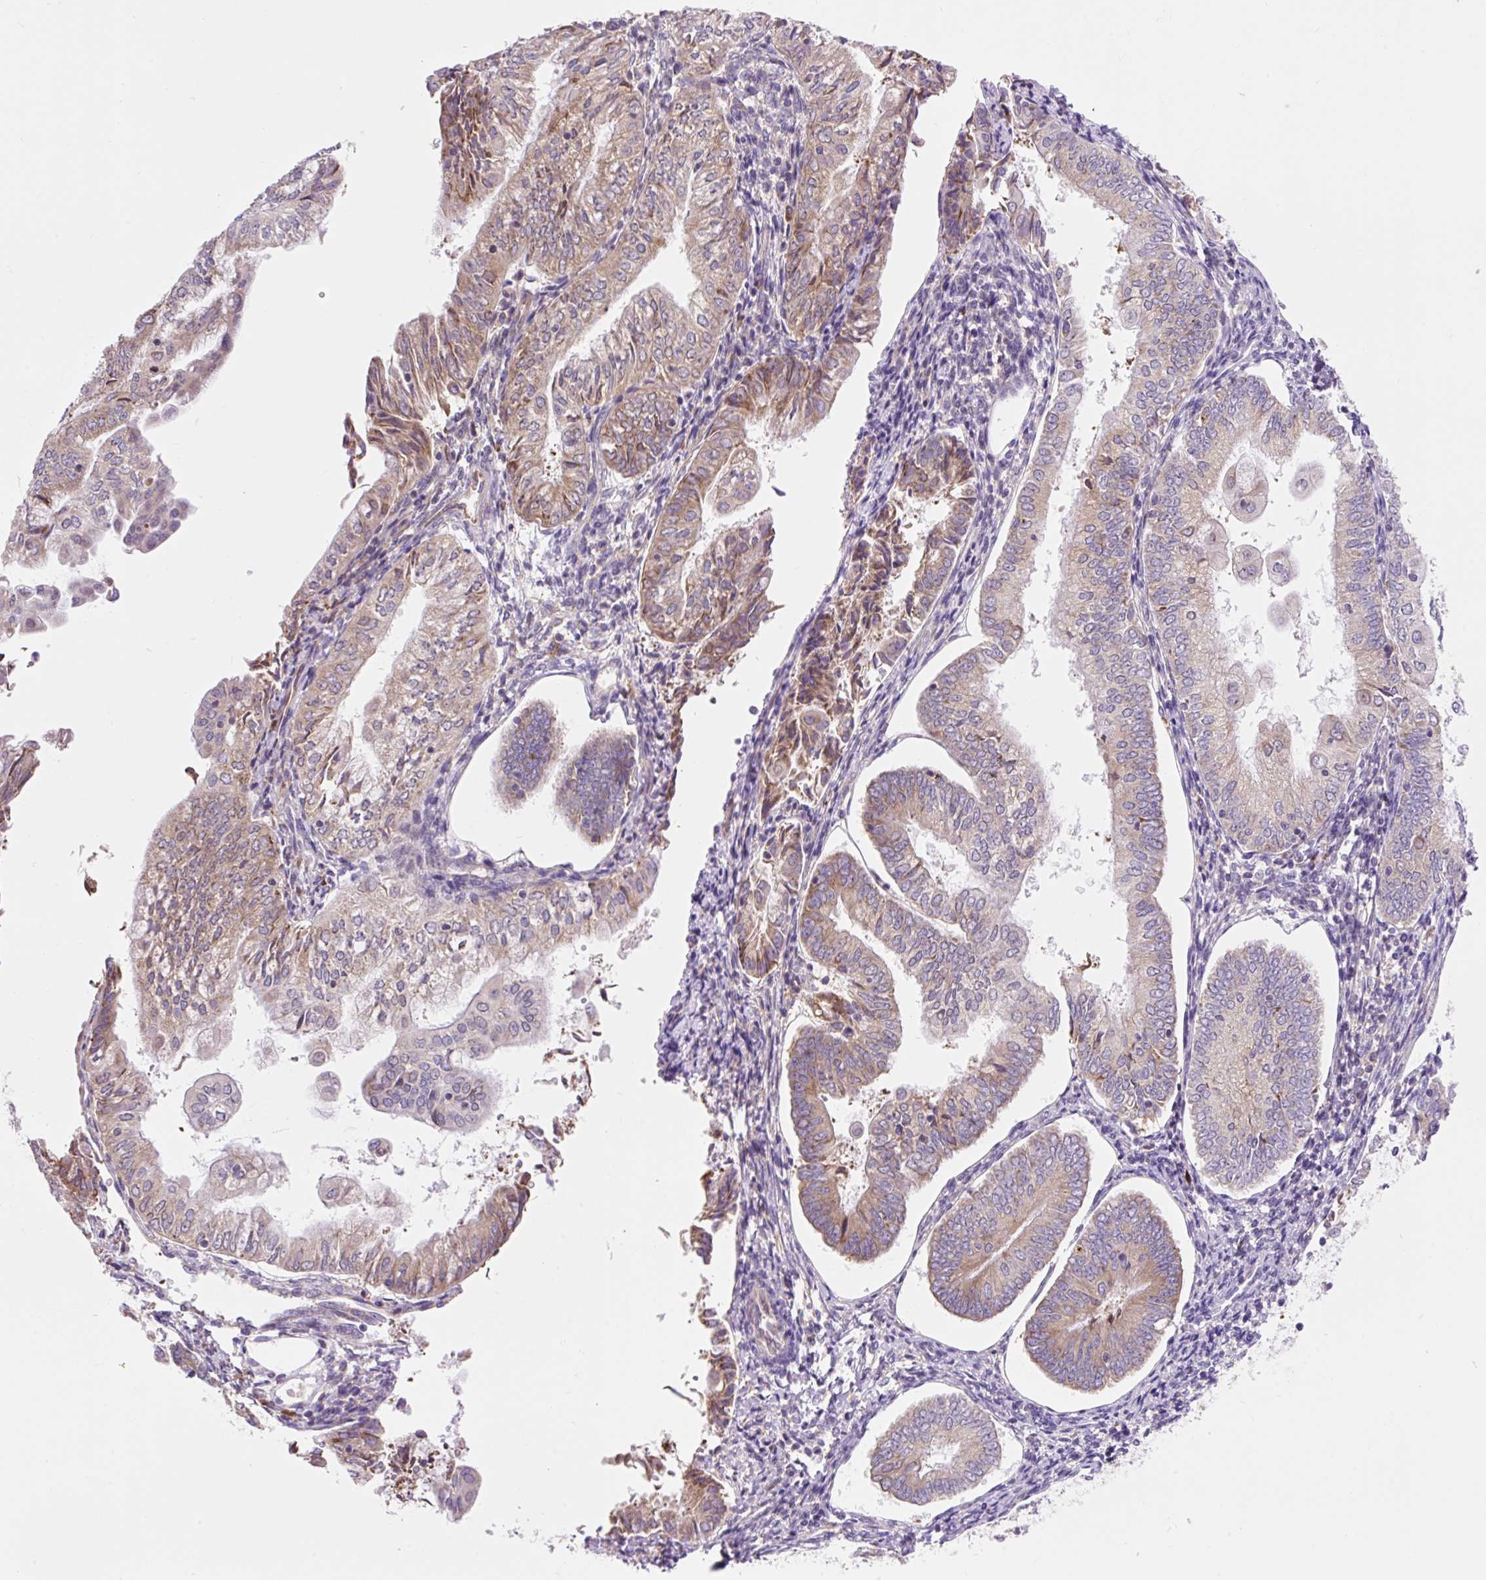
{"staining": {"intensity": "moderate", "quantity": ">75%", "location": "cytoplasmic/membranous"}, "tissue": "endometrial cancer", "cell_type": "Tumor cells", "image_type": "cancer", "snomed": [{"axis": "morphology", "description": "Adenocarcinoma, NOS"}, {"axis": "topography", "description": "Endometrium"}], "caption": "A brown stain labels moderate cytoplasmic/membranous expression of a protein in endometrial cancer (adenocarcinoma) tumor cells.", "gene": "GPR45", "patient": {"sex": "female", "age": 55}}